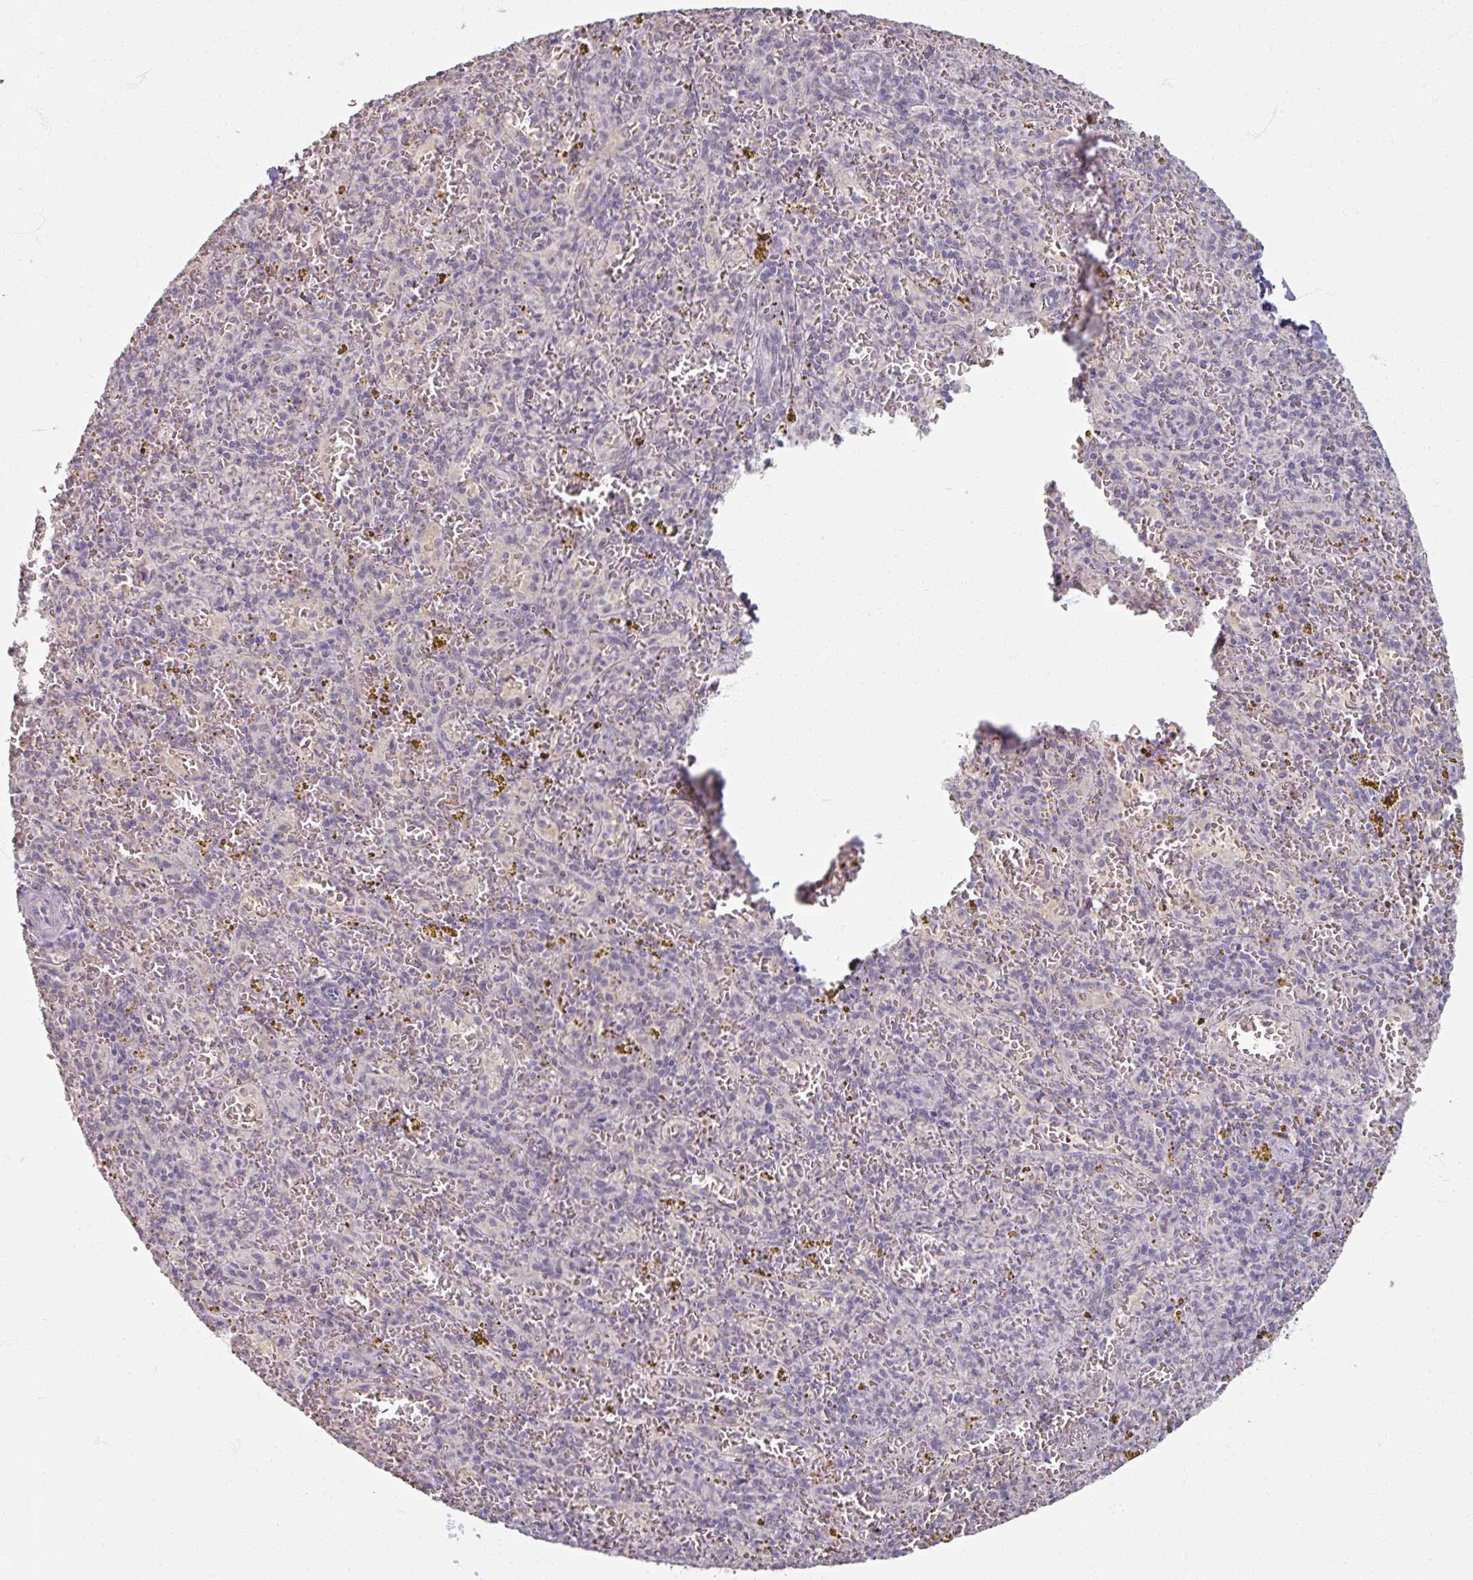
{"staining": {"intensity": "negative", "quantity": "none", "location": "none"}, "tissue": "spleen", "cell_type": "Cells in red pulp", "image_type": "normal", "snomed": [{"axis": "morphology", "description": "Normal tissue, NOS"}, {"axis": "topography", "description": "Spleen"}], "caption": "Protein analysis of benign spleen reveals no significant positivity in cells in red pulp. Nuclei are stained in blue.", "gene": "SOX11", "patient": {"sex": "male", "age": 57}}